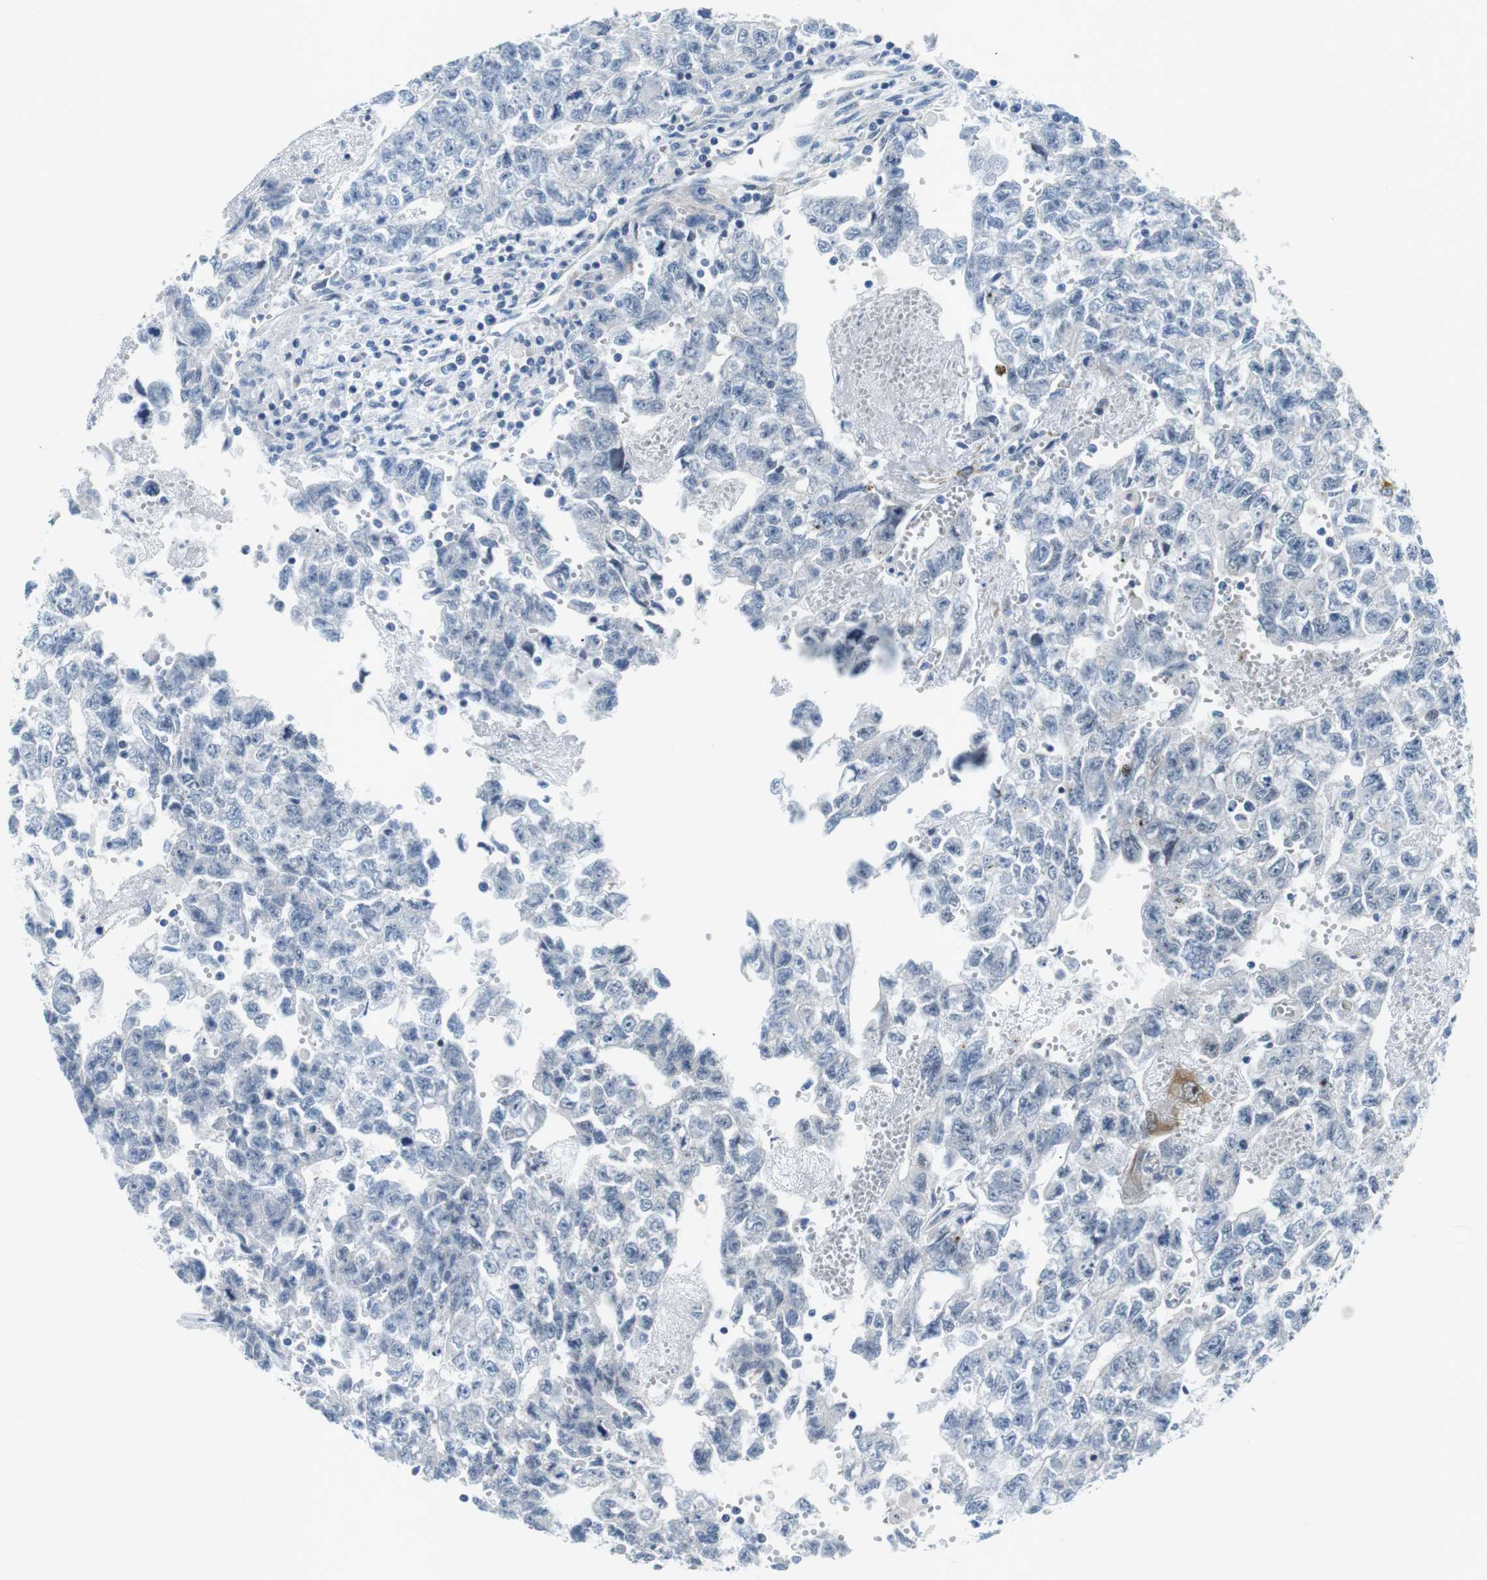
{"staining": {"intensity": "weak", "quantity": "<25%", "location": "cytoplasmic/membranous"}, "tissue": "testis cancer", "cell_type": "Tumor cells", "image_type": "cancer", "snomed": [{"axis": "morphology", "description": "Seminoma, NOS"}, {"axis": "morphology", "description": "Carcinoma, Embryonal, NOS"}, {"axis": "topography", "description": "Testis"}], "caption": "High magnification brightfield microscopy of testis cancer stained with DAB (brown) and counterstained with hematoxylin (blue): tumor cells show no significant positivity. The staining was performed using DAB to visualize the protein expression in brown, while the nuclei were stained in blue with hematoxylin (Magnification: 20x).", "gene": "PHLDA1", "patient": {"sex": "male", "age": 38}}